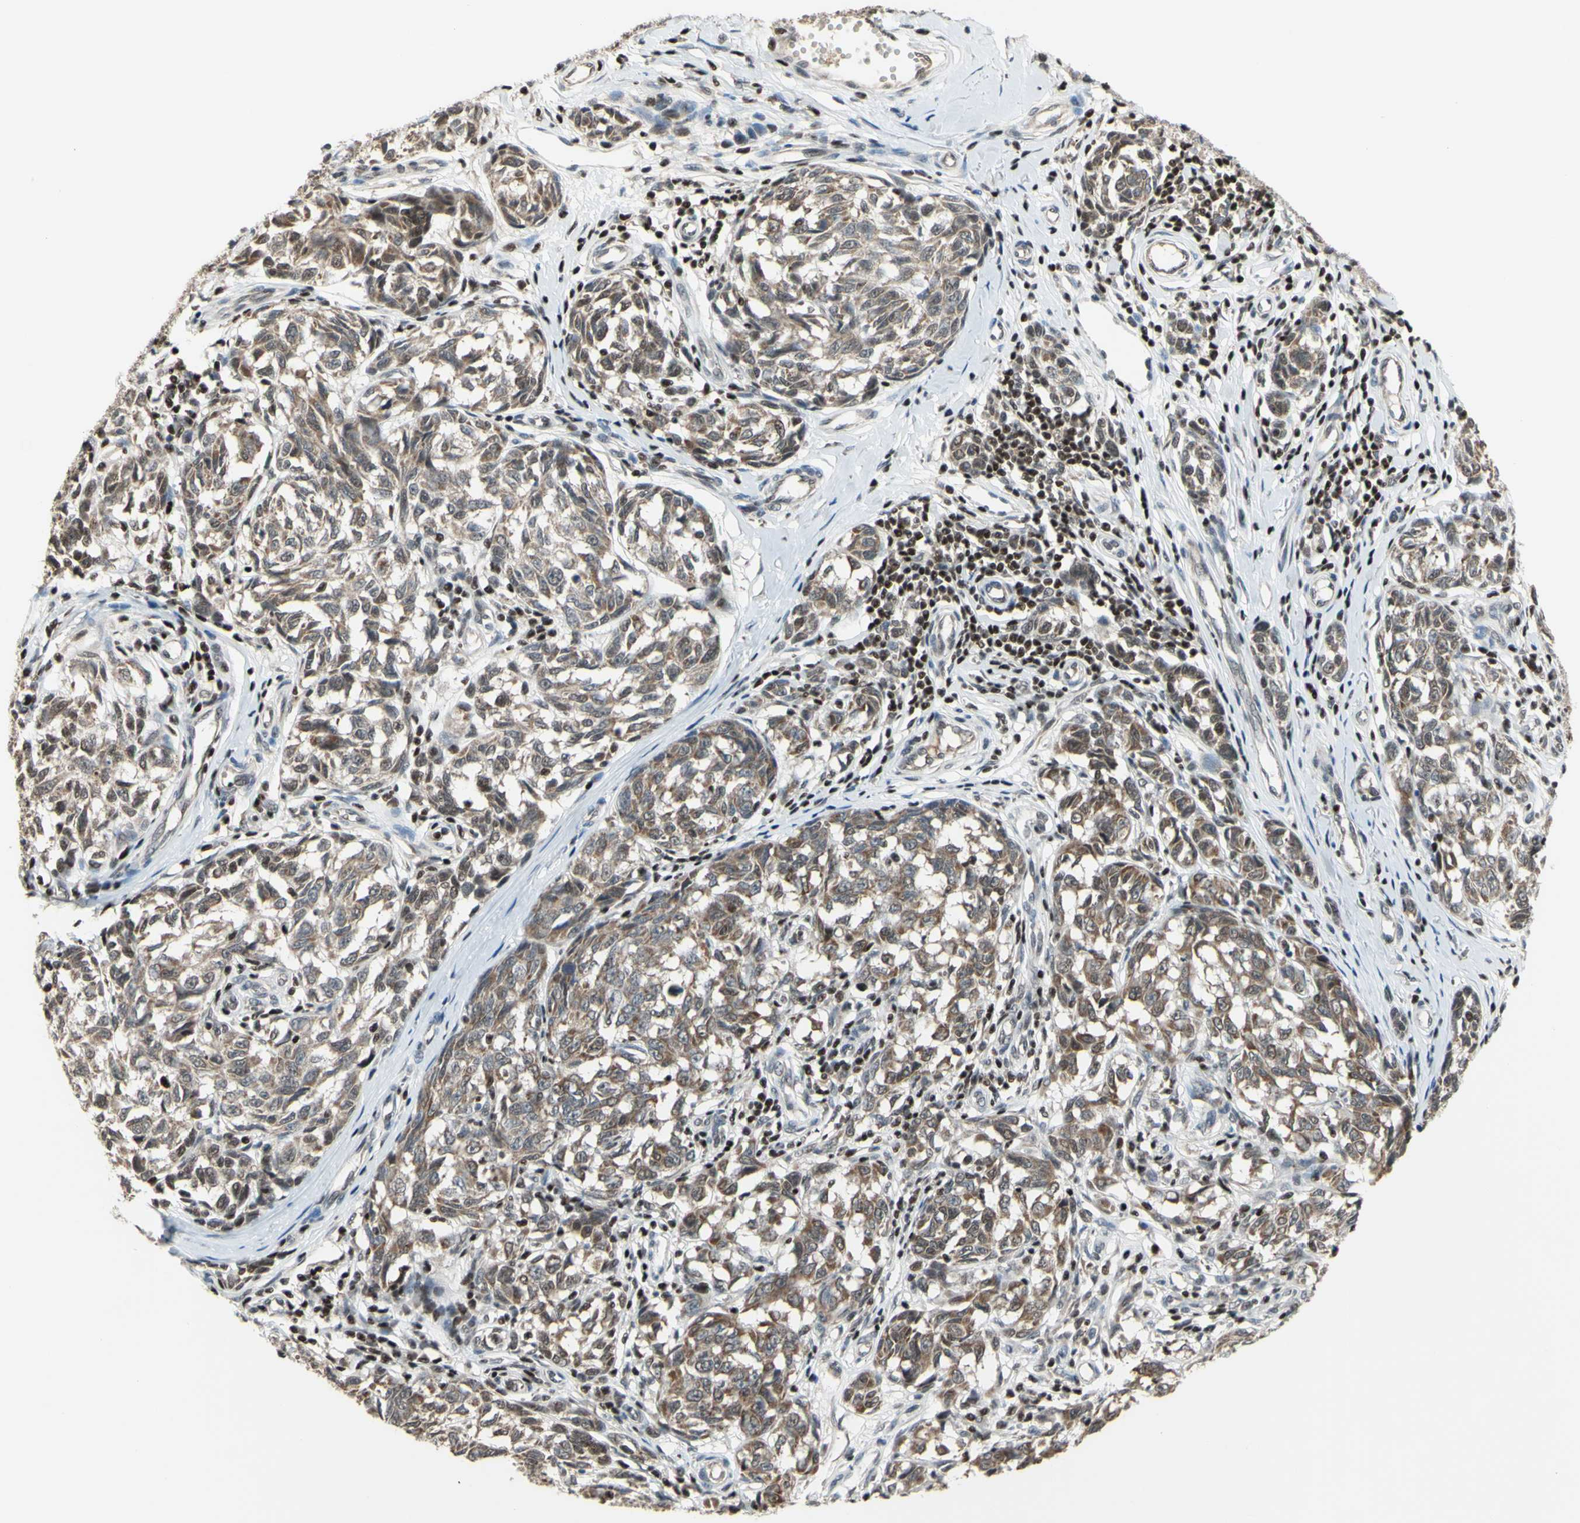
{"staining": {"intensity": "moderate", "quantity": ">75%", "location": "cytoplasmic/membranous"}, "tissue": "melanoma", "cell_type": "Tumor cells", "image_type": "cancer", "snomed": [{"axis": "morphology", "description": "Malignant melanoma, NOS"}, {"axis": "topography", "description": "Skin"}], "caption": "Immunohistochemistry histopathology image of neoplastic tissue: melanoma stained using immunohistochemistry (IHC) exhibits medium levels of moderate protein expression localized specifically in the cytoplasmic/membranous of tumor cells, appearing as a cytoplasmic/membranous brown color.", "gene": "SP4", "patient": {"sex": "female", "age": 64}}